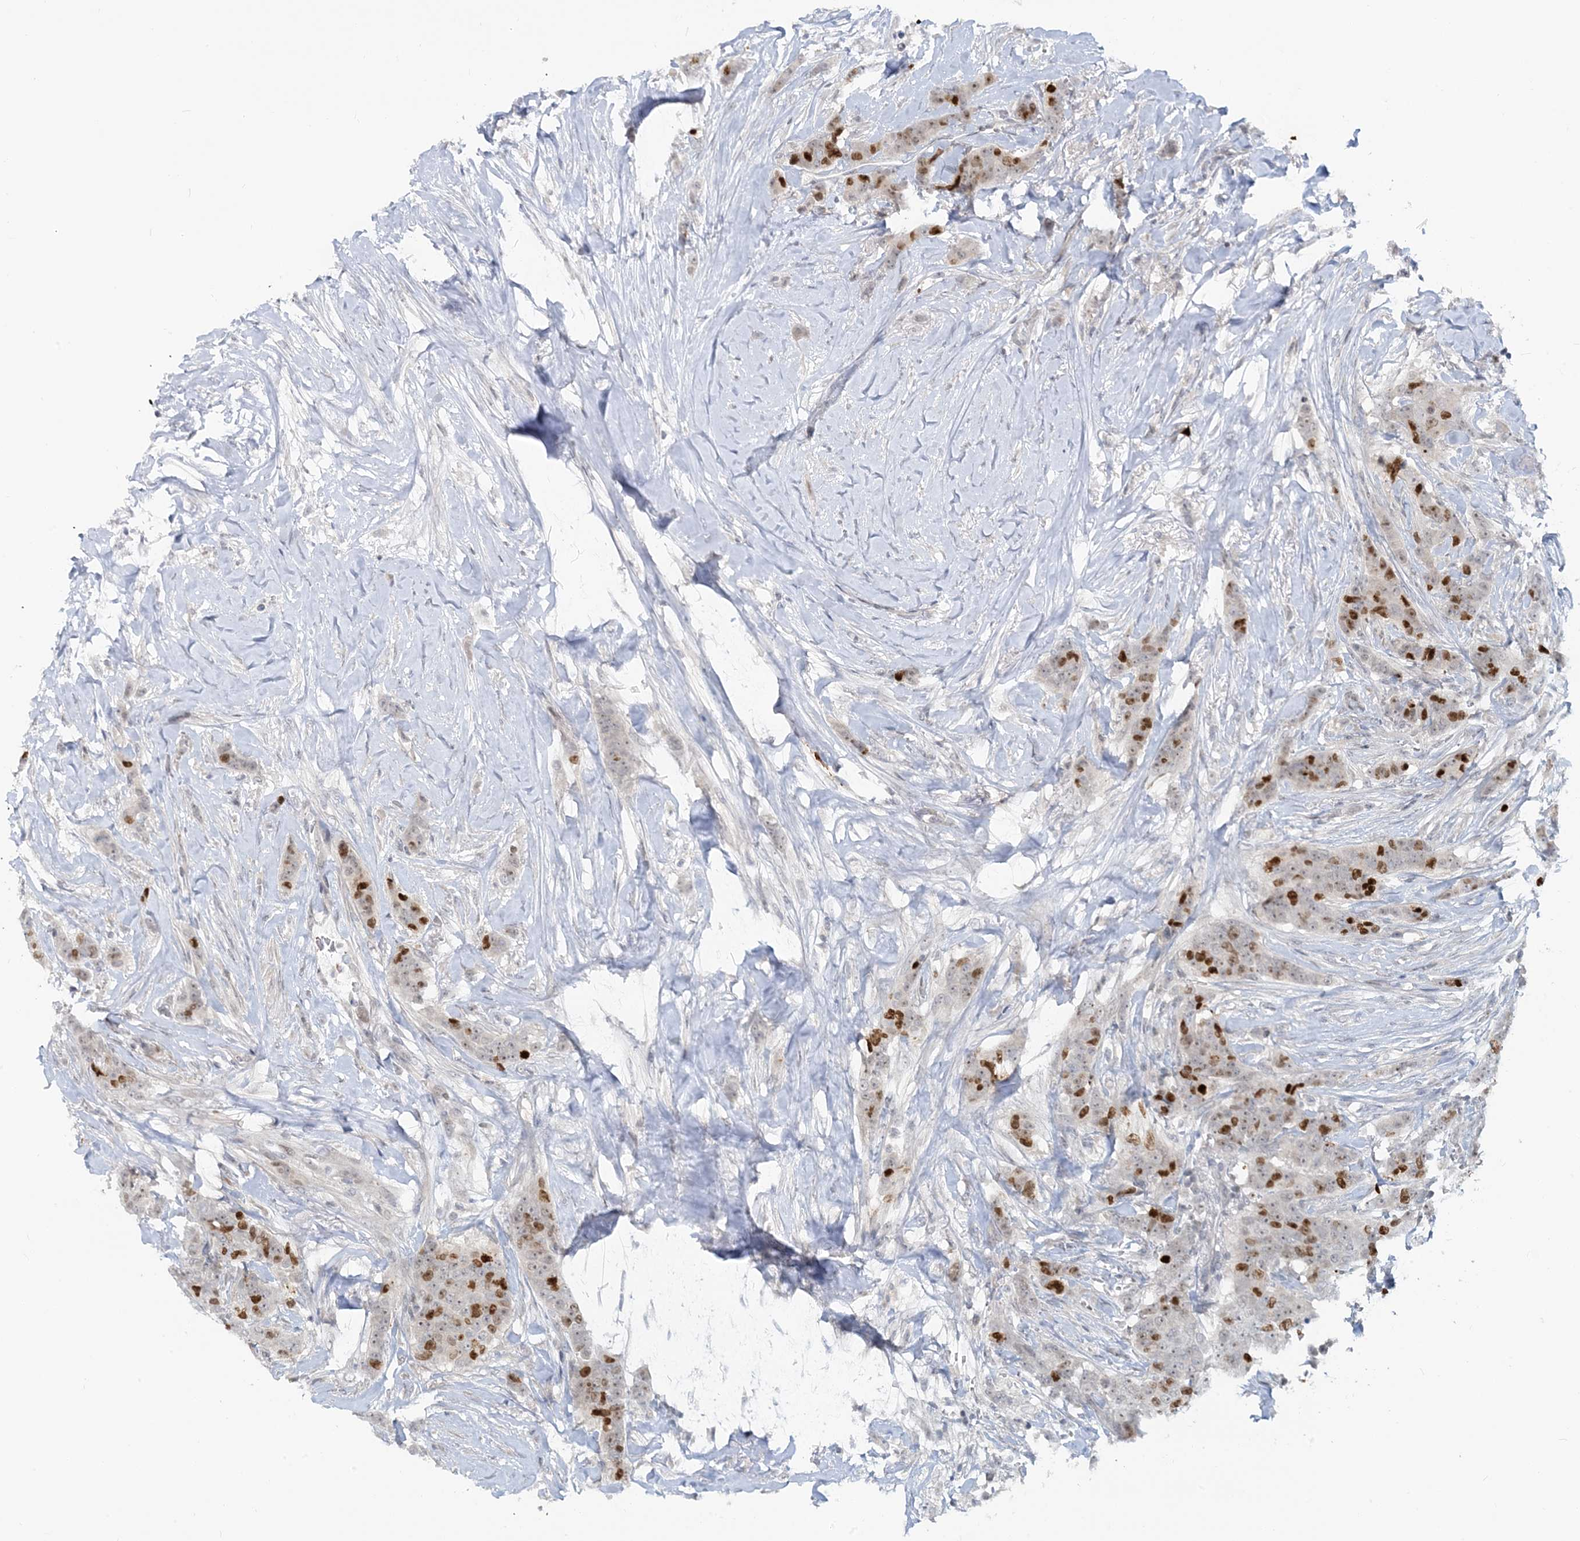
{"staining": {"intensity": "strong", "quantity": "<25%", "location": "nuclear"}, "tissue": "breast cancer", "cell_type": "Tumor cells", "image_type": "cancer", "snomed": [{"axis": "morphology", "description": "Duct carcinoma"}, {"axis": "topography", "description": "Breast"}], "caption": "Tumor cells exhibit medium levels of strong nuclear expression in approximately <25% of cells in human breast infiltrating ductal carcinoma. The protein is stained brown, and the nuclei are stained in blue (DAB IHC with brightfield microscopy, high magnification).", "gene": "LEXM", "patient": {"sex": "female", "age": 40}}